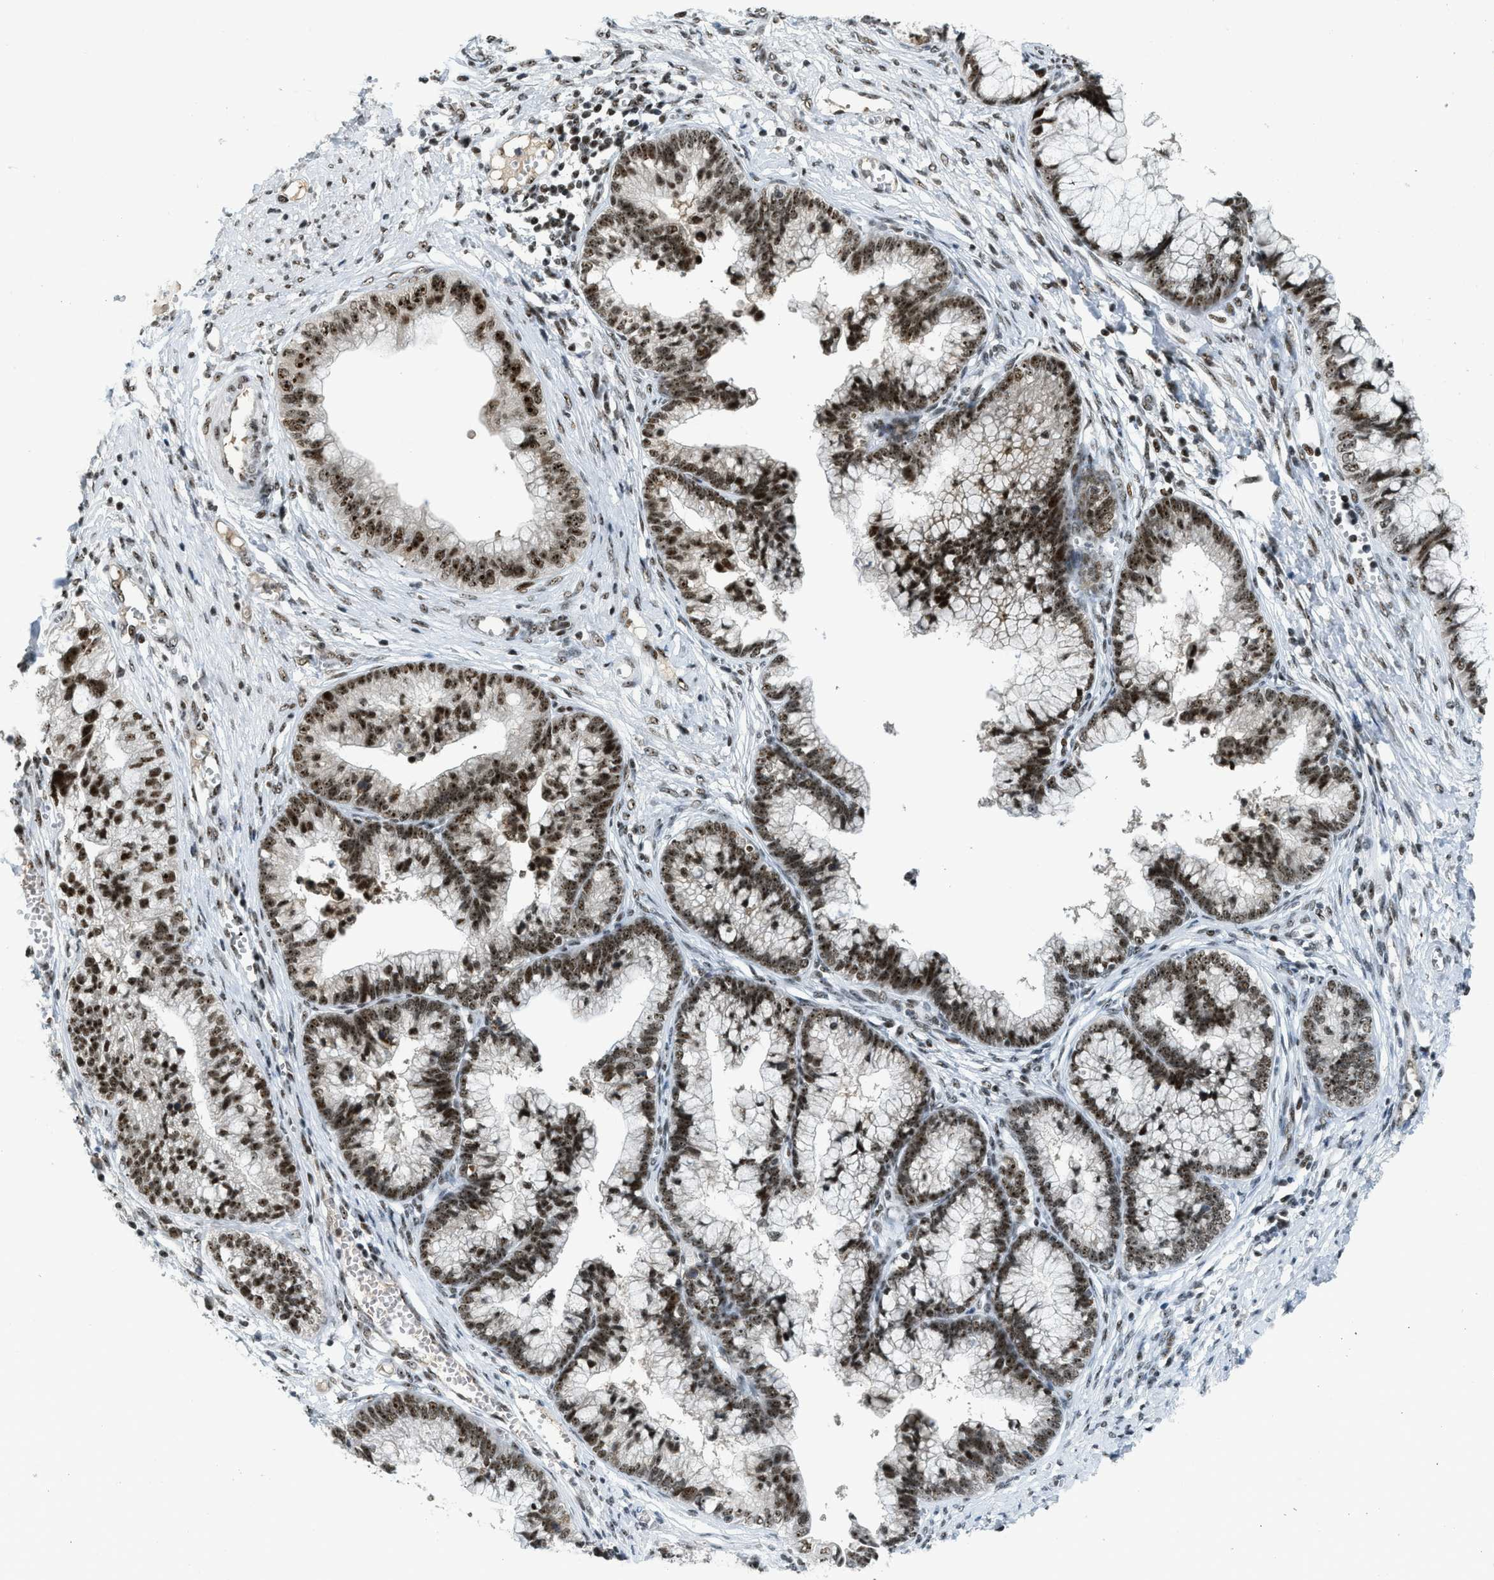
{"staining": {"intensity": "strong", "quantity": ">75%", "location": "nuclear"}, "tissue": "cervical cancer", "cell_type": "Tumor cells", "image_type": "cancer", "snomed": [{"axis": "morphology", "description": "Adenocarcinoma, NOS"}, {"axis": "topography", "description": "Cervix"}], "caption": "A photomicrograph showing strong nuclear positivity in approximately >75% of tumor cells in cervical cancer, as visualized by brown immunohistochemical staining.", "gene": "URB1", "patient": {"sex": "female", "age": 44}}